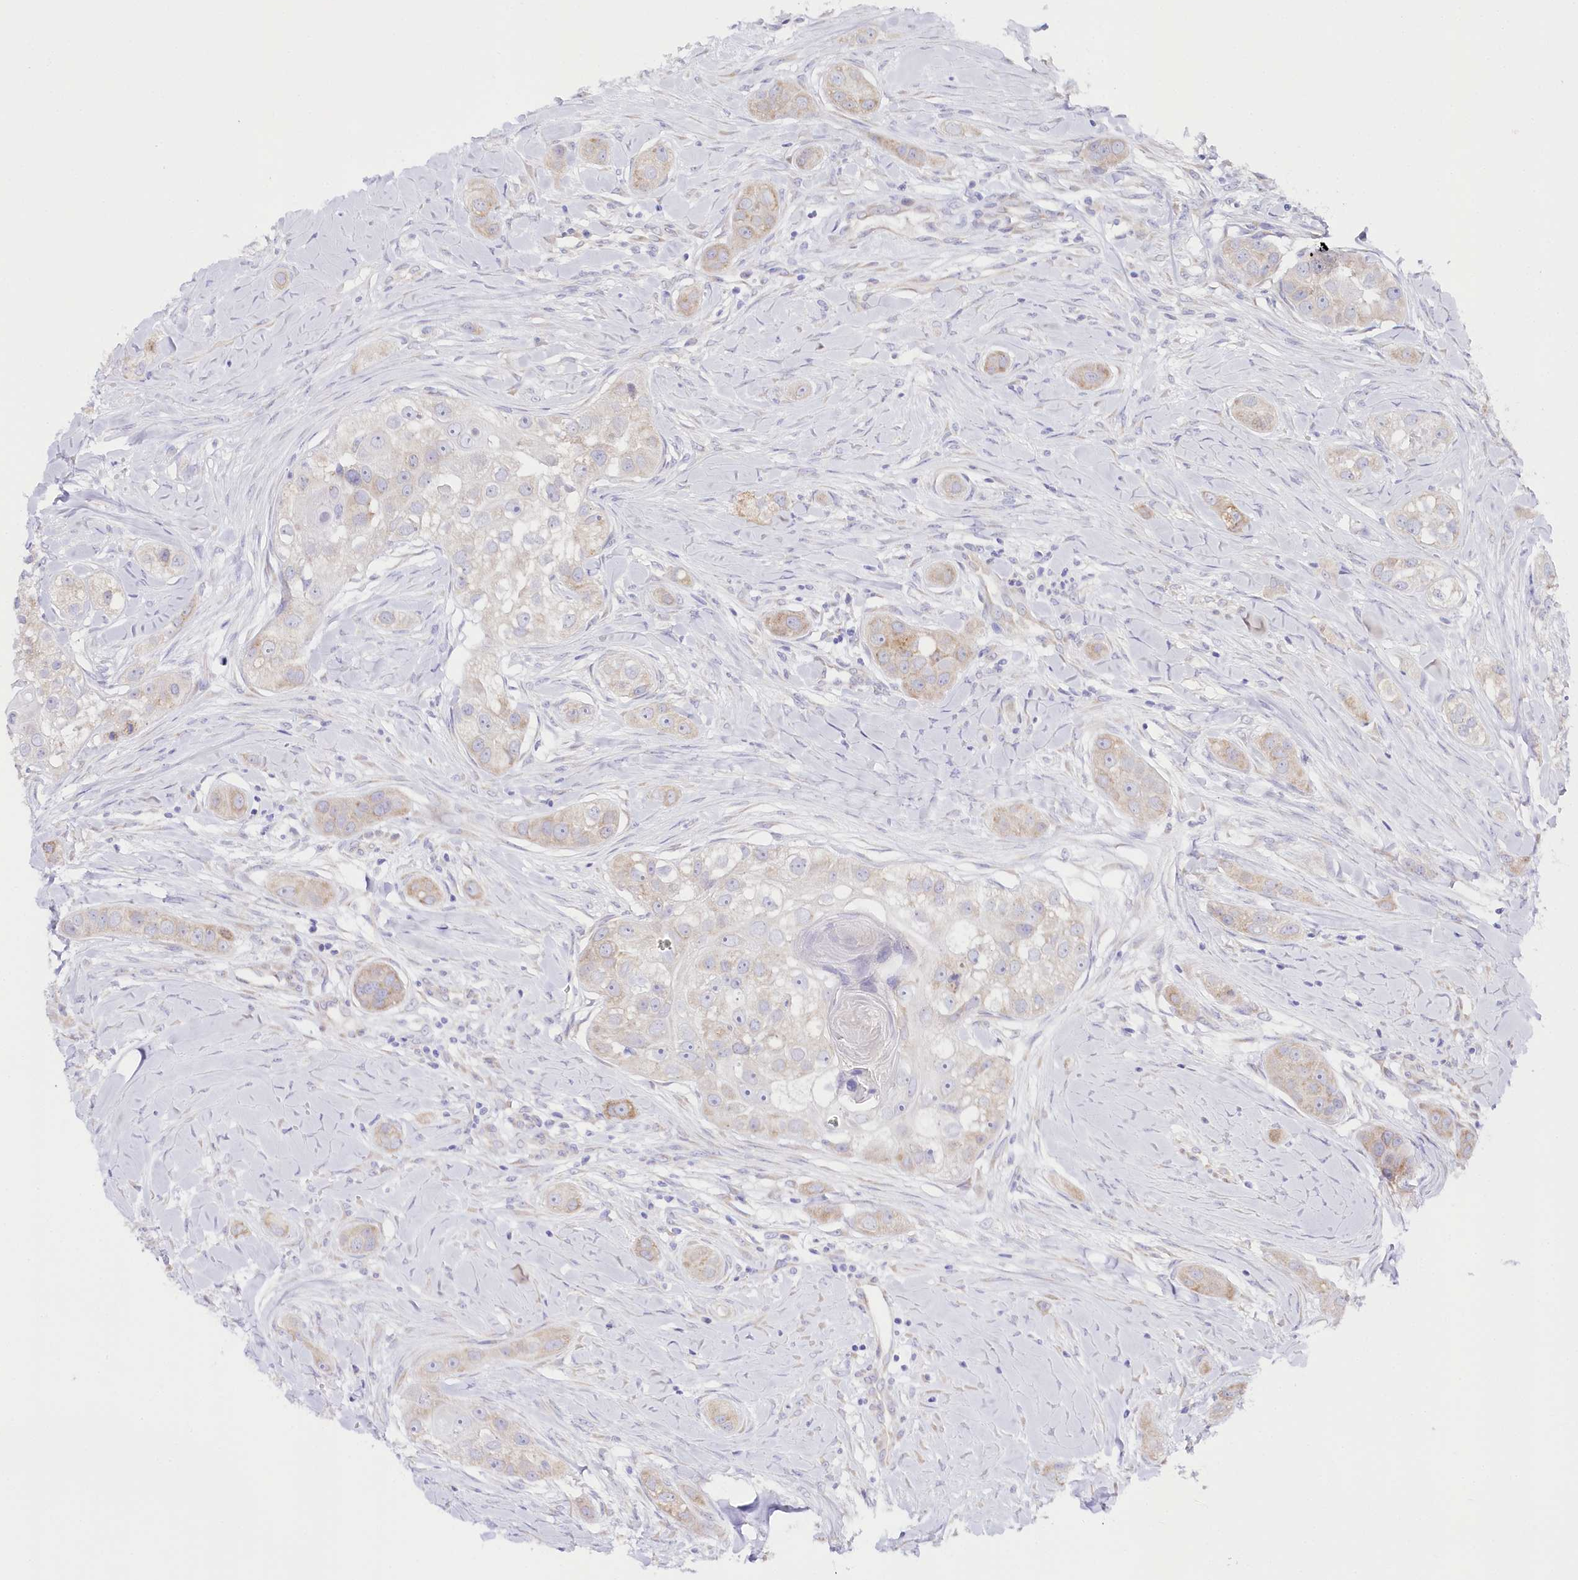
{"staining": {"intensity": "weak", "quantity": "25%-75%", "location": "cytoplasmic/membranous"}, "tissue": "head and neck cancer", "cell_type": "Tumor cells", "image_type": "cancer", "snomed": [{"axis": "morphology", "description": "Normal tissue, NOS"}, {"axis": "morphology", "description": "Squamous cell carcinoma, NOS"}, {"axis": "topography", "description": "Skeletal muscle"}, {"axis": "topography", "description": "Head-Neck"}], "caption": "IHC staining of head and neck squamous cell carcinoma, which shows low levels of weak cytoplasmic/membranous expression in about 25%-75% of tumor cells indicating weak cytoplasmic/membranous protein staining. The staining was performed using DAB (3,3'-diaminobenzidine) (brown) for protein detection and nuclei were counterstained in hematoxylin (blue).", "gene": "CSN3", "patient": {"sex": "male", "age": 51}}